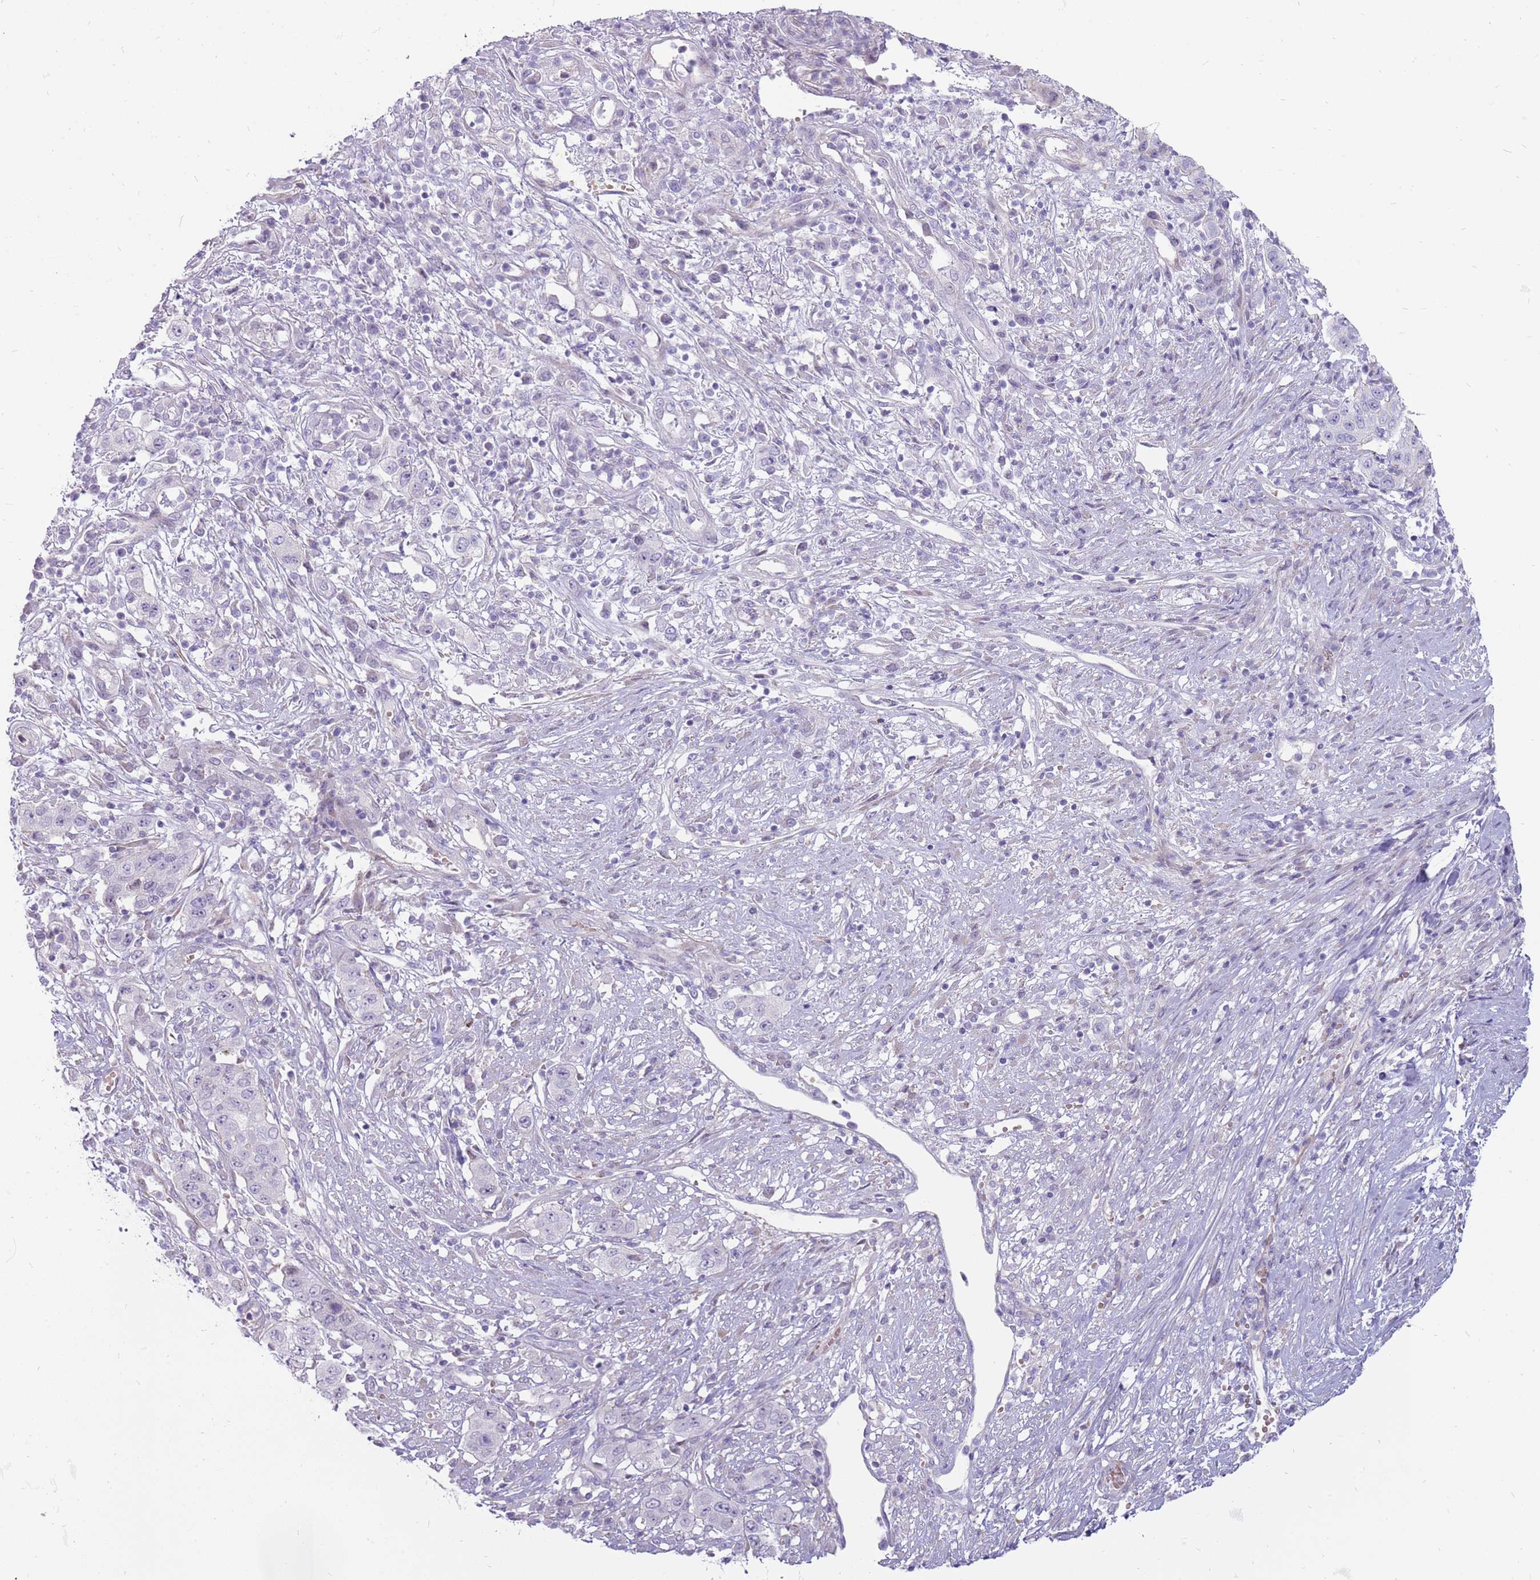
{"staining": {"intensity": "negative", "quantity": "none", "location": "none"}, "tissue": "stomach cancer", "cell_type": "Tumor cells", "image_type": "cancer", "snomed": [{"axis": "morphology", "description": "Adenocarcinoma, NOS"}, {"axis": "topography", "description": "Stomach, upper"}], "caption": "Image shows no significant protein staining in tumor cells of adenocarcinoma (stomach).", "gene": "MCUB", "patient": {"sex": "male", "age": 62}}